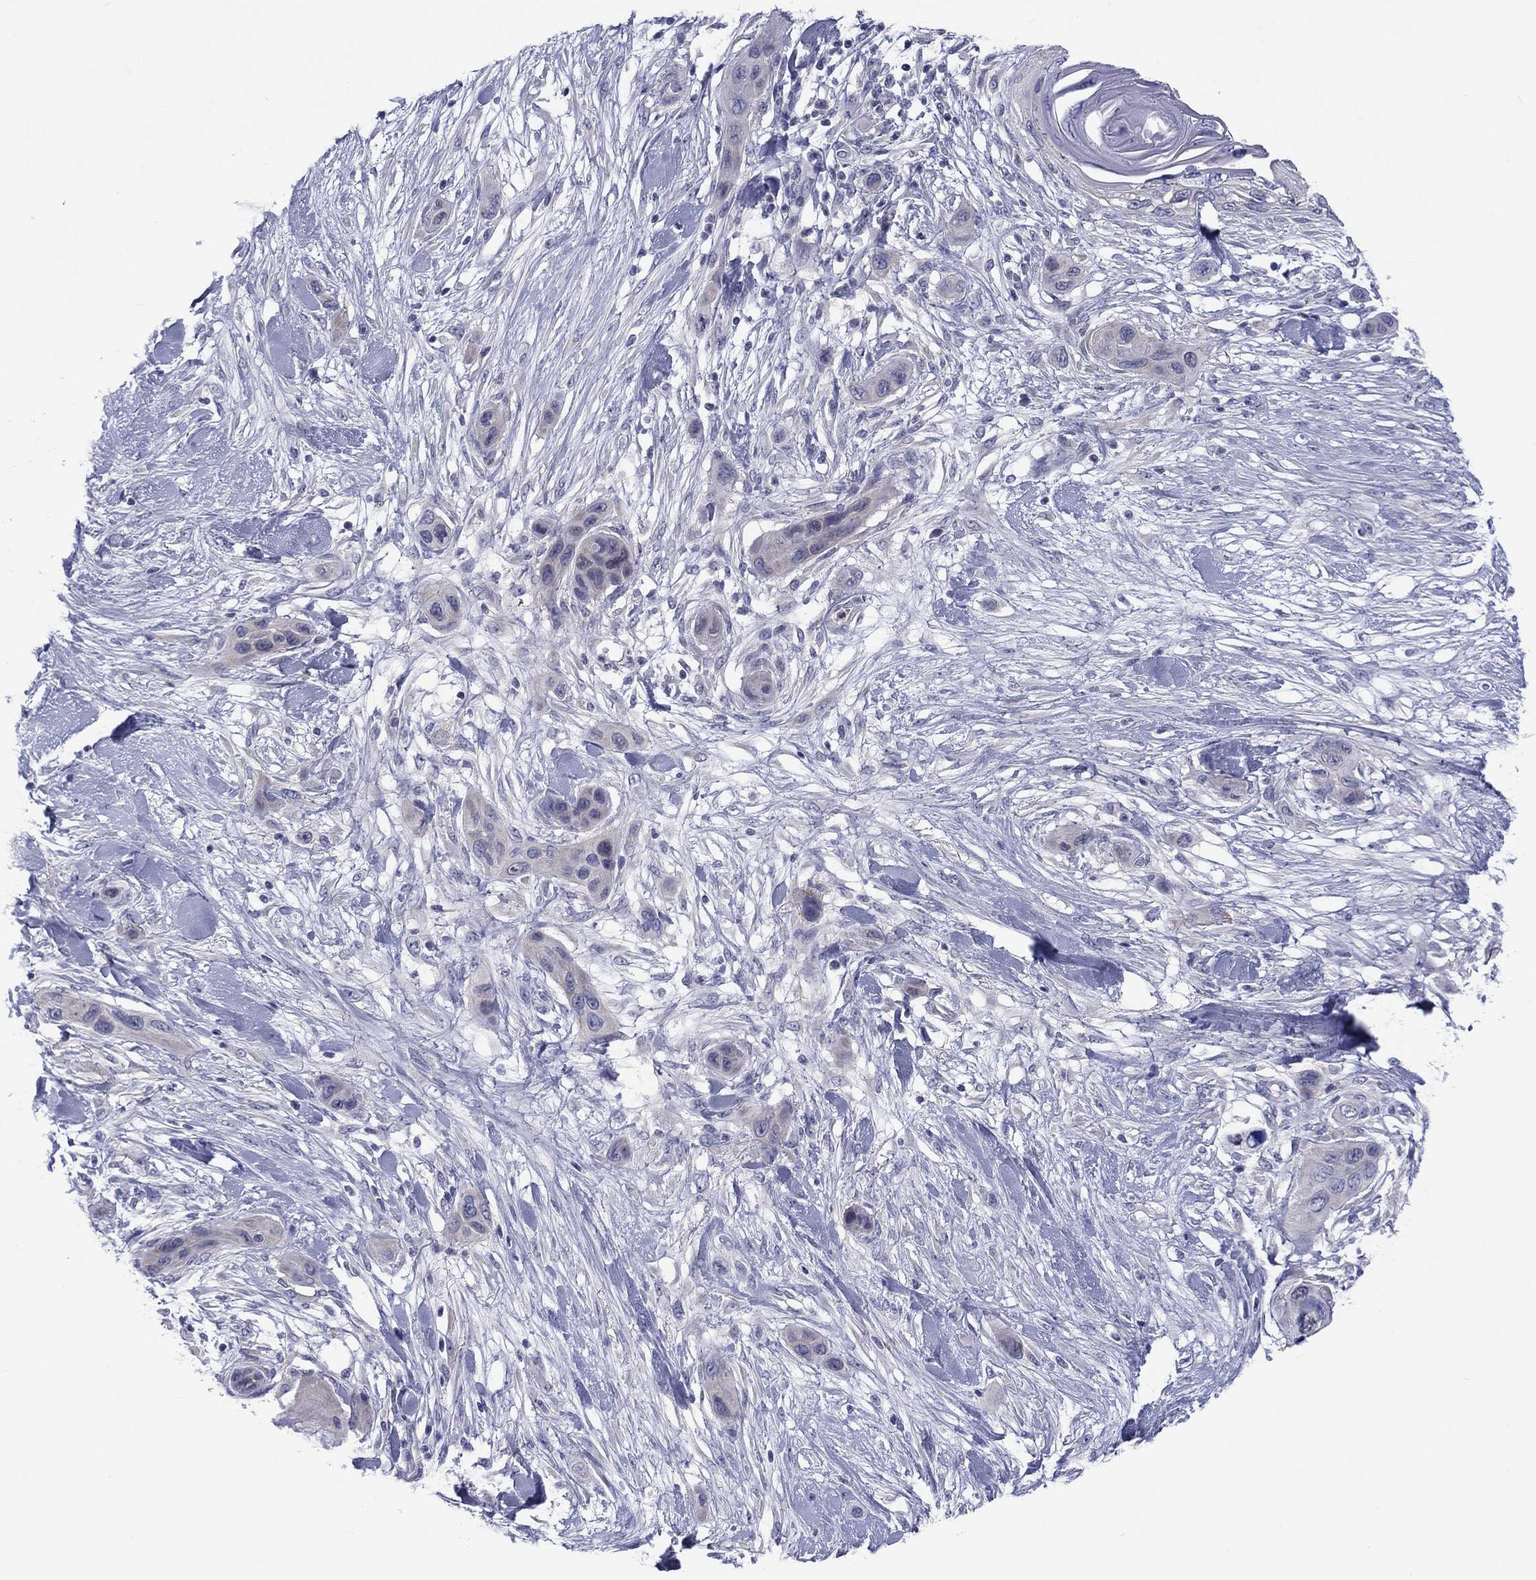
{"staining": {"intensity": "negative", "quantity": "none", "location": "none"}, "tissue": "skin cancer", "cell_type": "Tumor cells", "image_type": "cancer", "snomed": [{"axis": "morphology", "description": "Squamous cell carcinoma, NOS"}, {"axis": "topography", "description": "Skin"}], "caption": "An immunohistochemistry (IHC) micrograph of skin cancer (squamous cell carcinoma) is shown. There is no staining in tumor cells of skin cancer (squamous cell carcinoma). The staining is performed using DAB (3,3'-diaminobenzidine) brown chromogen with nuclei counter-stained in using hematoxylin.", "gene": "CACNA1A", "patient": {"sex": "male", "age": 79}}